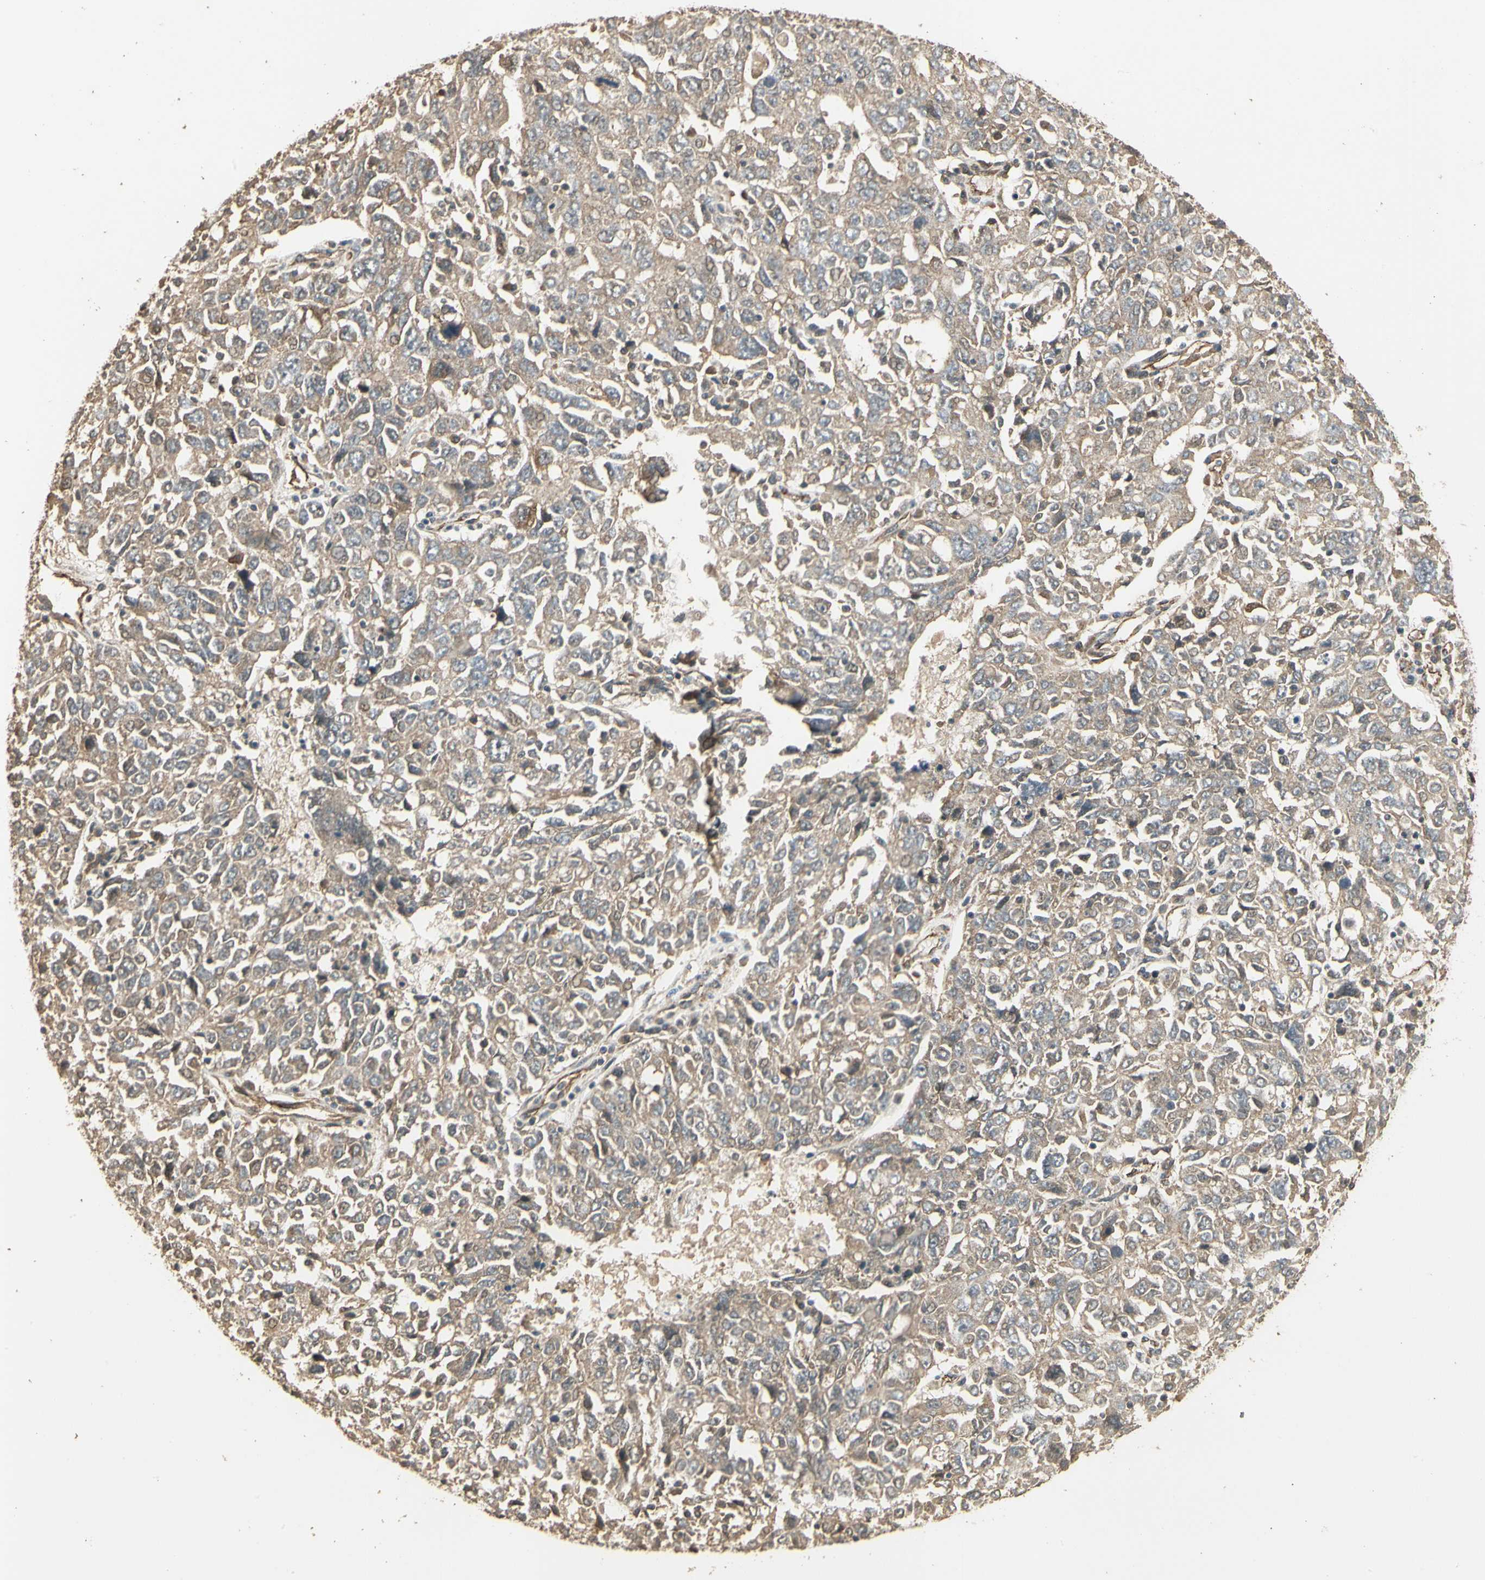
{"staining": {"intensity": "moderate", "quantity": "<25%", "location": "cytoplasmic/membranous"}, "tissue": "ovarian cancer", "cell_type": "Tumor cells", "image_type": "cancer", "snomed": [{"axis": "morphology", "description": "Carcinoma, endometroid"}, {"axis": "topography", "description": "Ovary"}], "caption": "This image exhibits immunohistochemistry (IHC) staining of ovarian cancer (endometroid carcinoma), with low moderate cytoplasmic/membranous expression in approximately <25% of tumor cells.", "gene": "RNF180", "patient": {"sex": "female", "age": 62}}